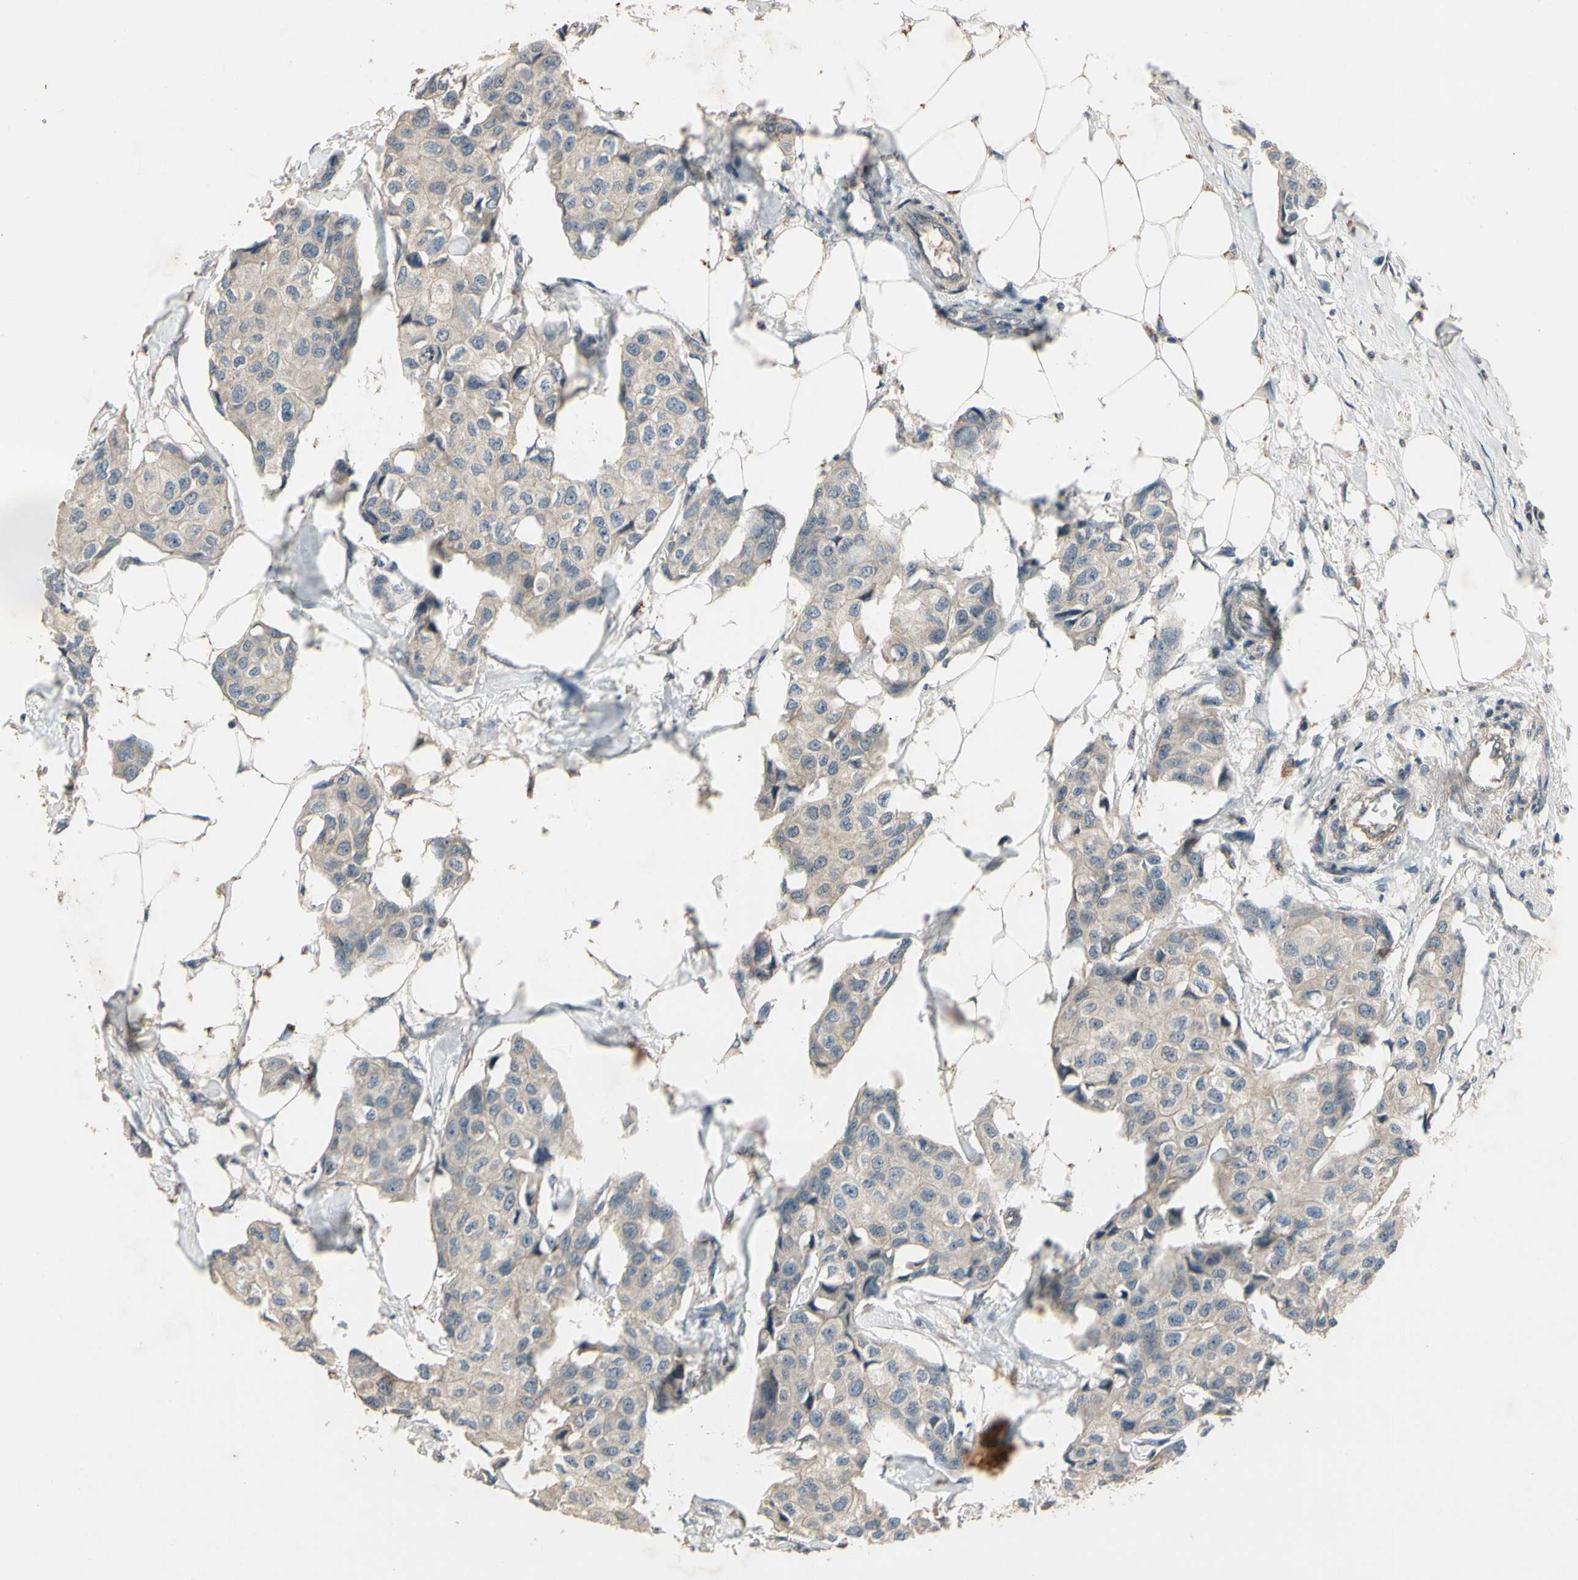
{"staining": {"intensity": "negative", "quantity": "none", "location": "none"}, "tissue": "breast cancer", "cell_type": "Tumor cells", "image_type": "cancer", "snomed": [{"axis": "morphology", "description": "Duct carcinoma"}, {"axis": "topography", "description": "Breast"}], "caption": "This is a image of immunohistochemistry (IHC) staining of breast invasive ductal carcinoma, which shows no expression in tumor cells.", "gene": "ALKBH3", "patient": {"sex": "female", "age": 80}}